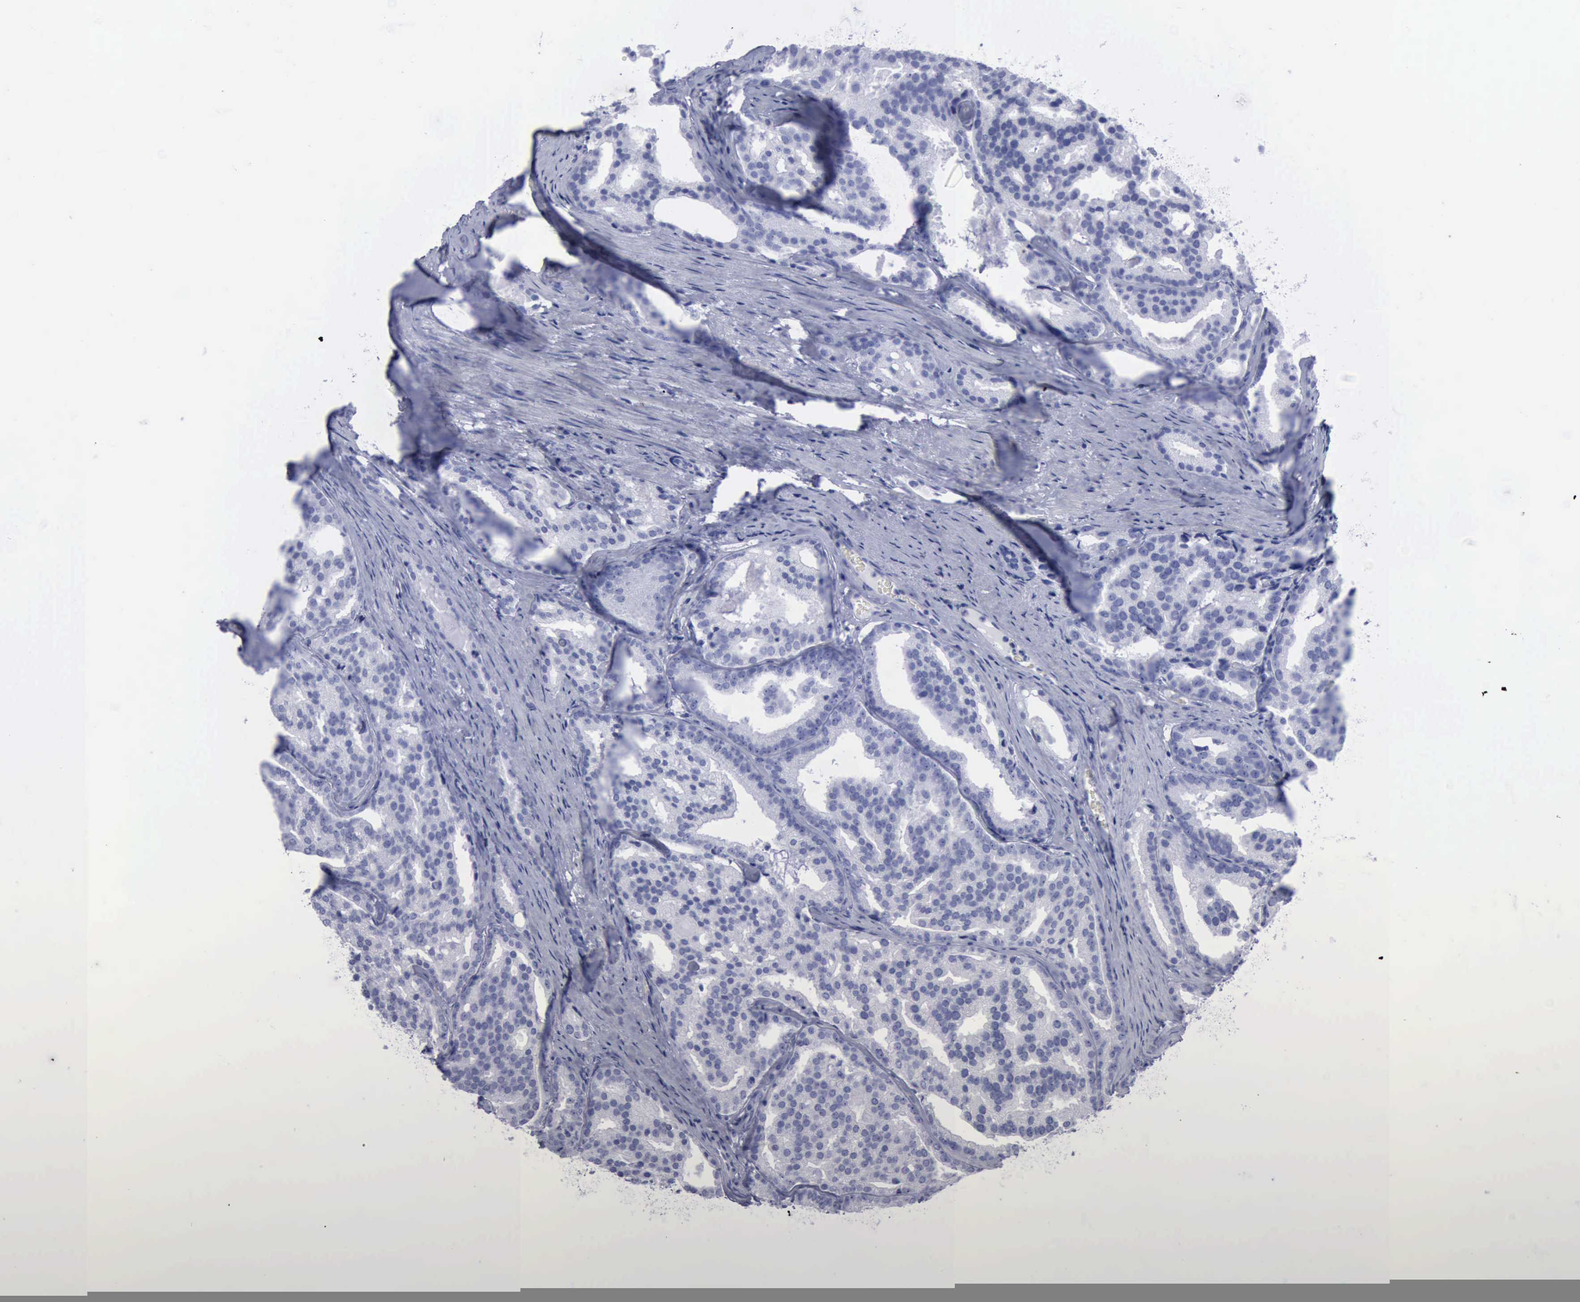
{"staining": {"intensity": "negative", "quantity": "none", "location": "none"}, "tissue": "prostate cancer", "cell_type": "Tumor cells", "image_type": "cancer", "snomed": [{"axis": "morphology", "description": "Adenocarcinoma, High grade"}, {"axis": "topography", "description": "Prostate"}], "caption": "Image shows no significant protein staining in tumor cells of prostate cancer.", "gene": "KRT13", "patient": {"sex": "male", "age": 64}}